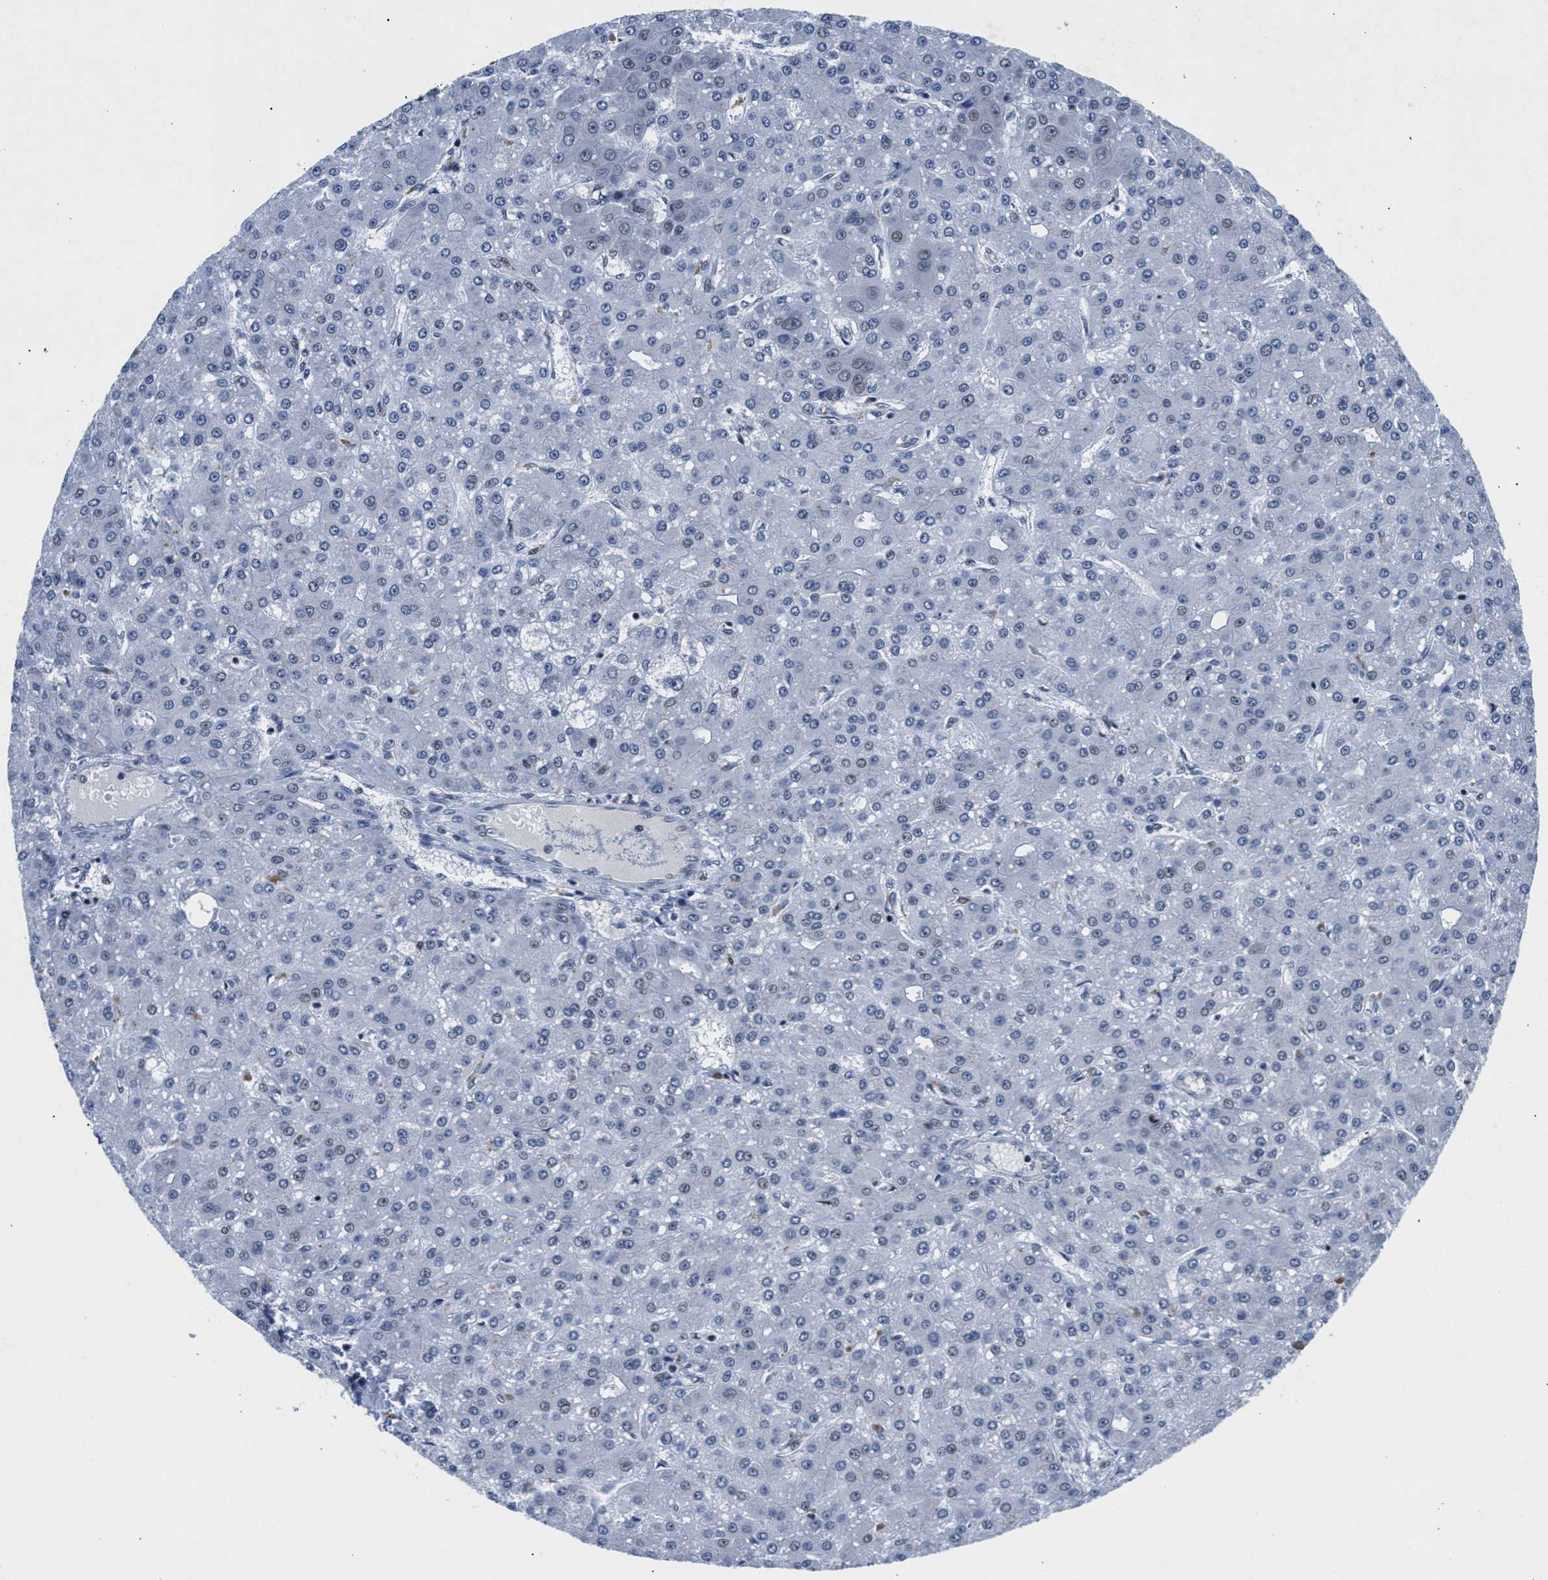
{"staining": {"intensity": "negative", "quantity": "none", "location": "none"}, "tissue": "liver cancer", "cell_type": "Tumor cells", "image_type": "cancer", "snomed": [{"axis": "morphology", "description": "Carcinoma, Hepatocellular, NOS"}, {"axis": "topography", "description": "Liver"}], "caption": "This is an IHC image of liver cancer. There is no positivity in tumor cells.", "gene": "WDR81", "patient": {"sex": "male", "age": 67}}